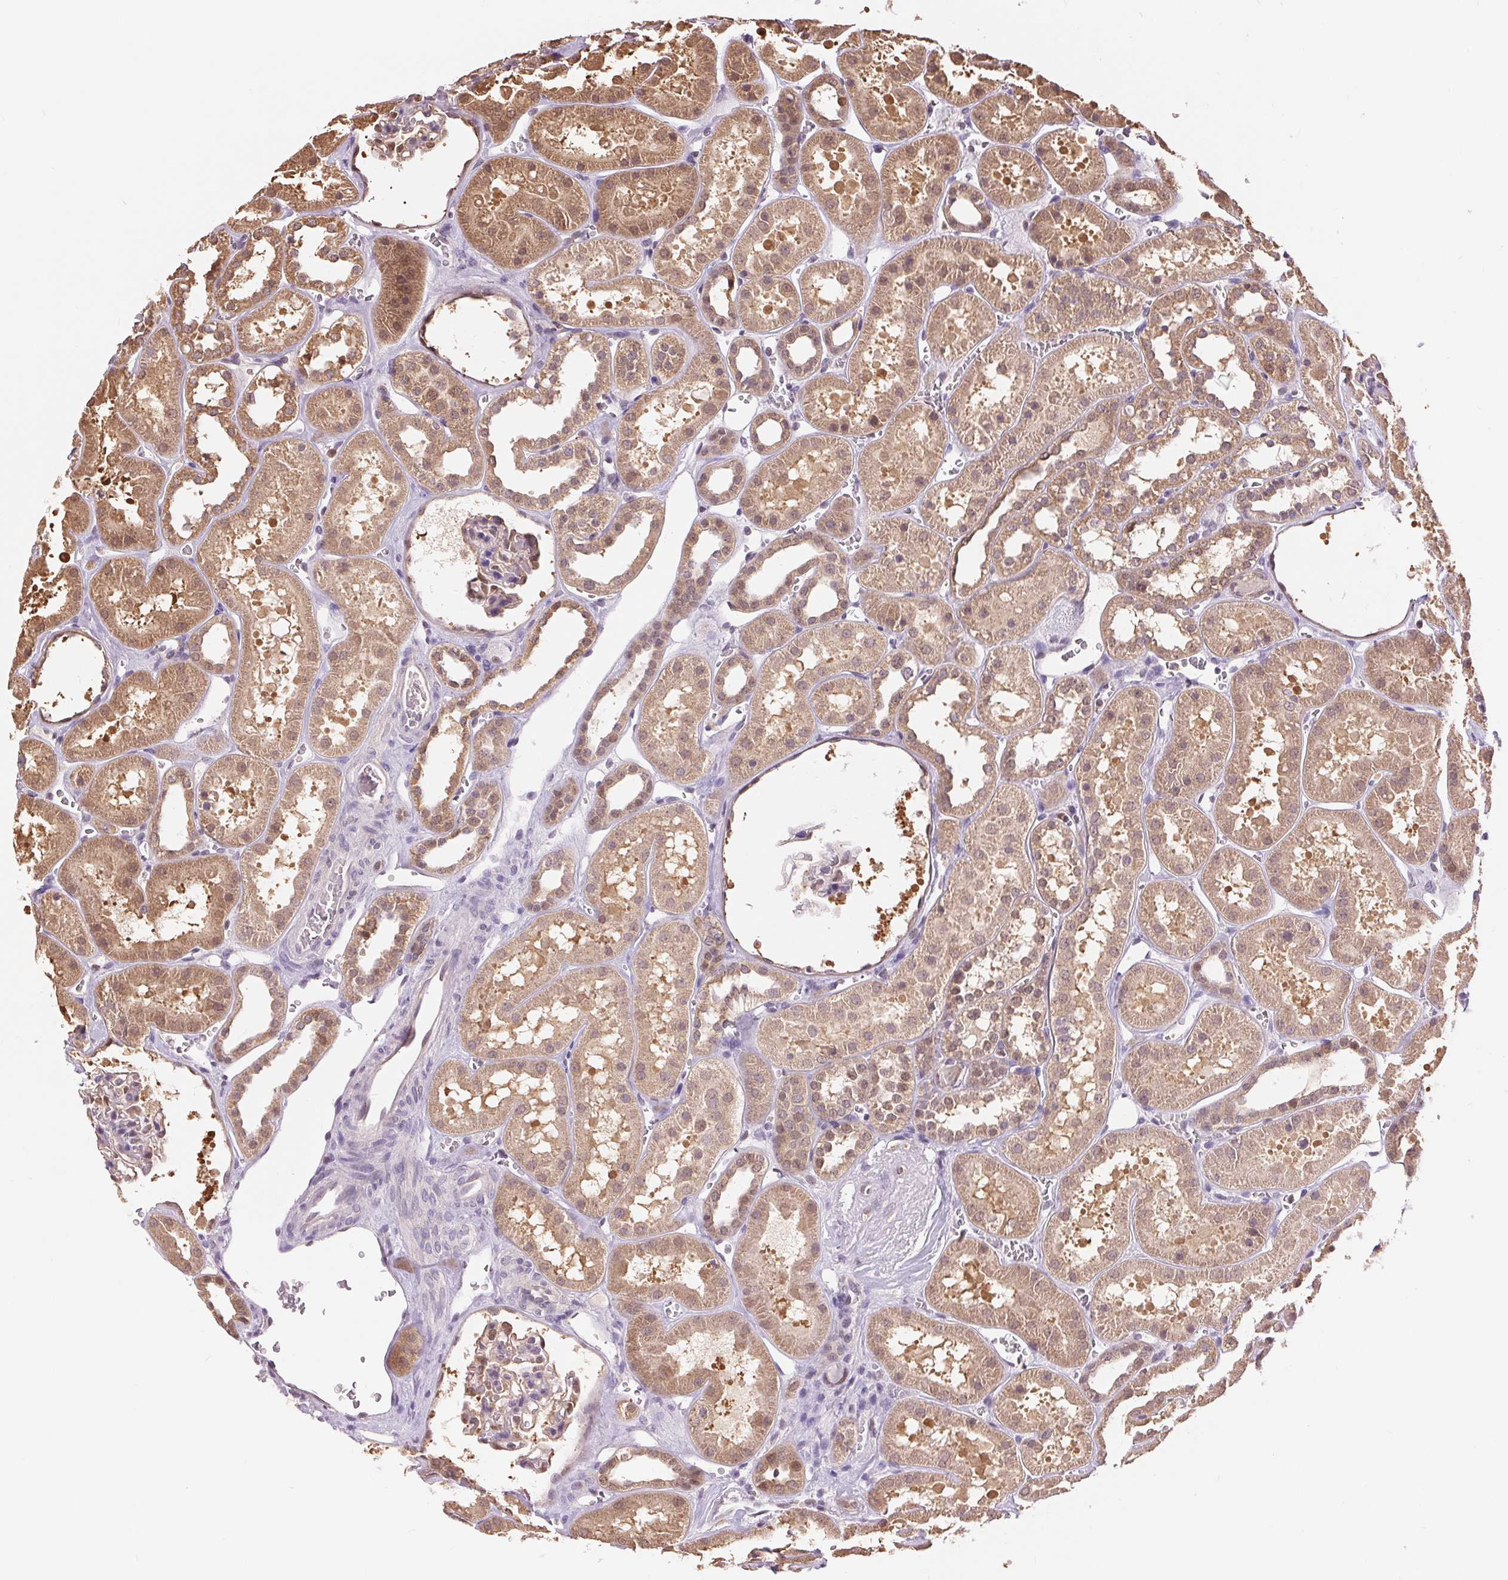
{"staining": {"intensity": "weak", "quantity": "<25%", "location": "cytoplasmic/membranous,nuclear"}, "tissue": "kidney", "cell_type": "Cells in glomeruli", "image_type": "normal", "snomed": [{"axis": "morphology", "description": "Normal tissue, NOS"}, {"axis": "topography", "description": "Kidney"}], "caption": "Cells in glomeruli show no significant protein expression in unremarkable kidney. (Brightfield microscopy of DAB (3,3'-diaminobenzidine) immunohistochemistry at high magnification).", "gene": "TMEM273", "patient": {"sex": "female", "age": 41}}